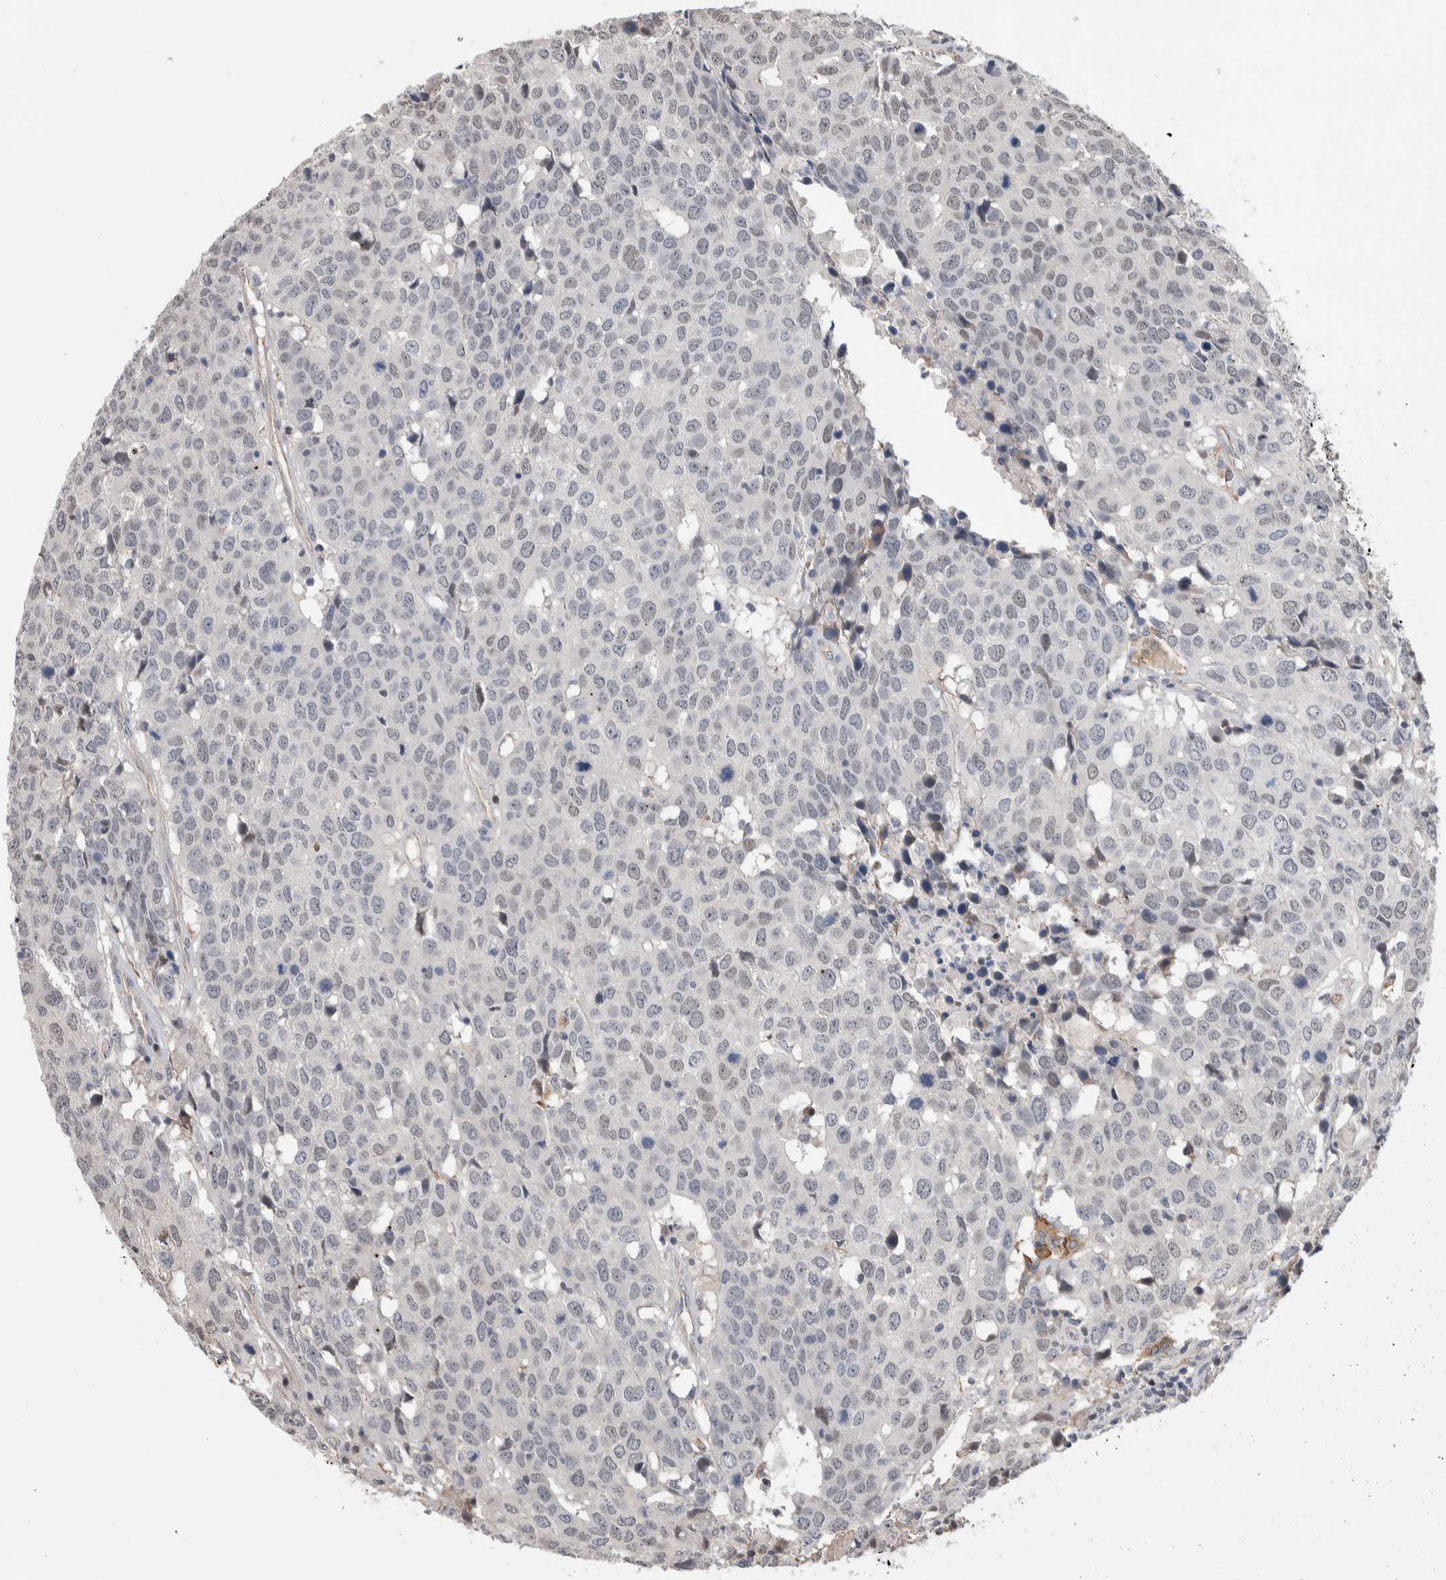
{"staining": {"intensity": "negative", "quantity": "none", "location": "none"}, "tissue": "head and neck cancer", "cell_type": "Tumor cells", "image_type": "cancer", "snomed": [{"axis": "morphology", "description": "Squamous cell carcinoma, NOS"}, {"axis": "topography", "description": "Head-Neck"}], "caption": "Human head and neck squamous cell carcinoma stained for a protein using IHC displays no expression in tumor cells.", "gene": "ZBTB49", "patient": {"sex": "male", "age": 66}}